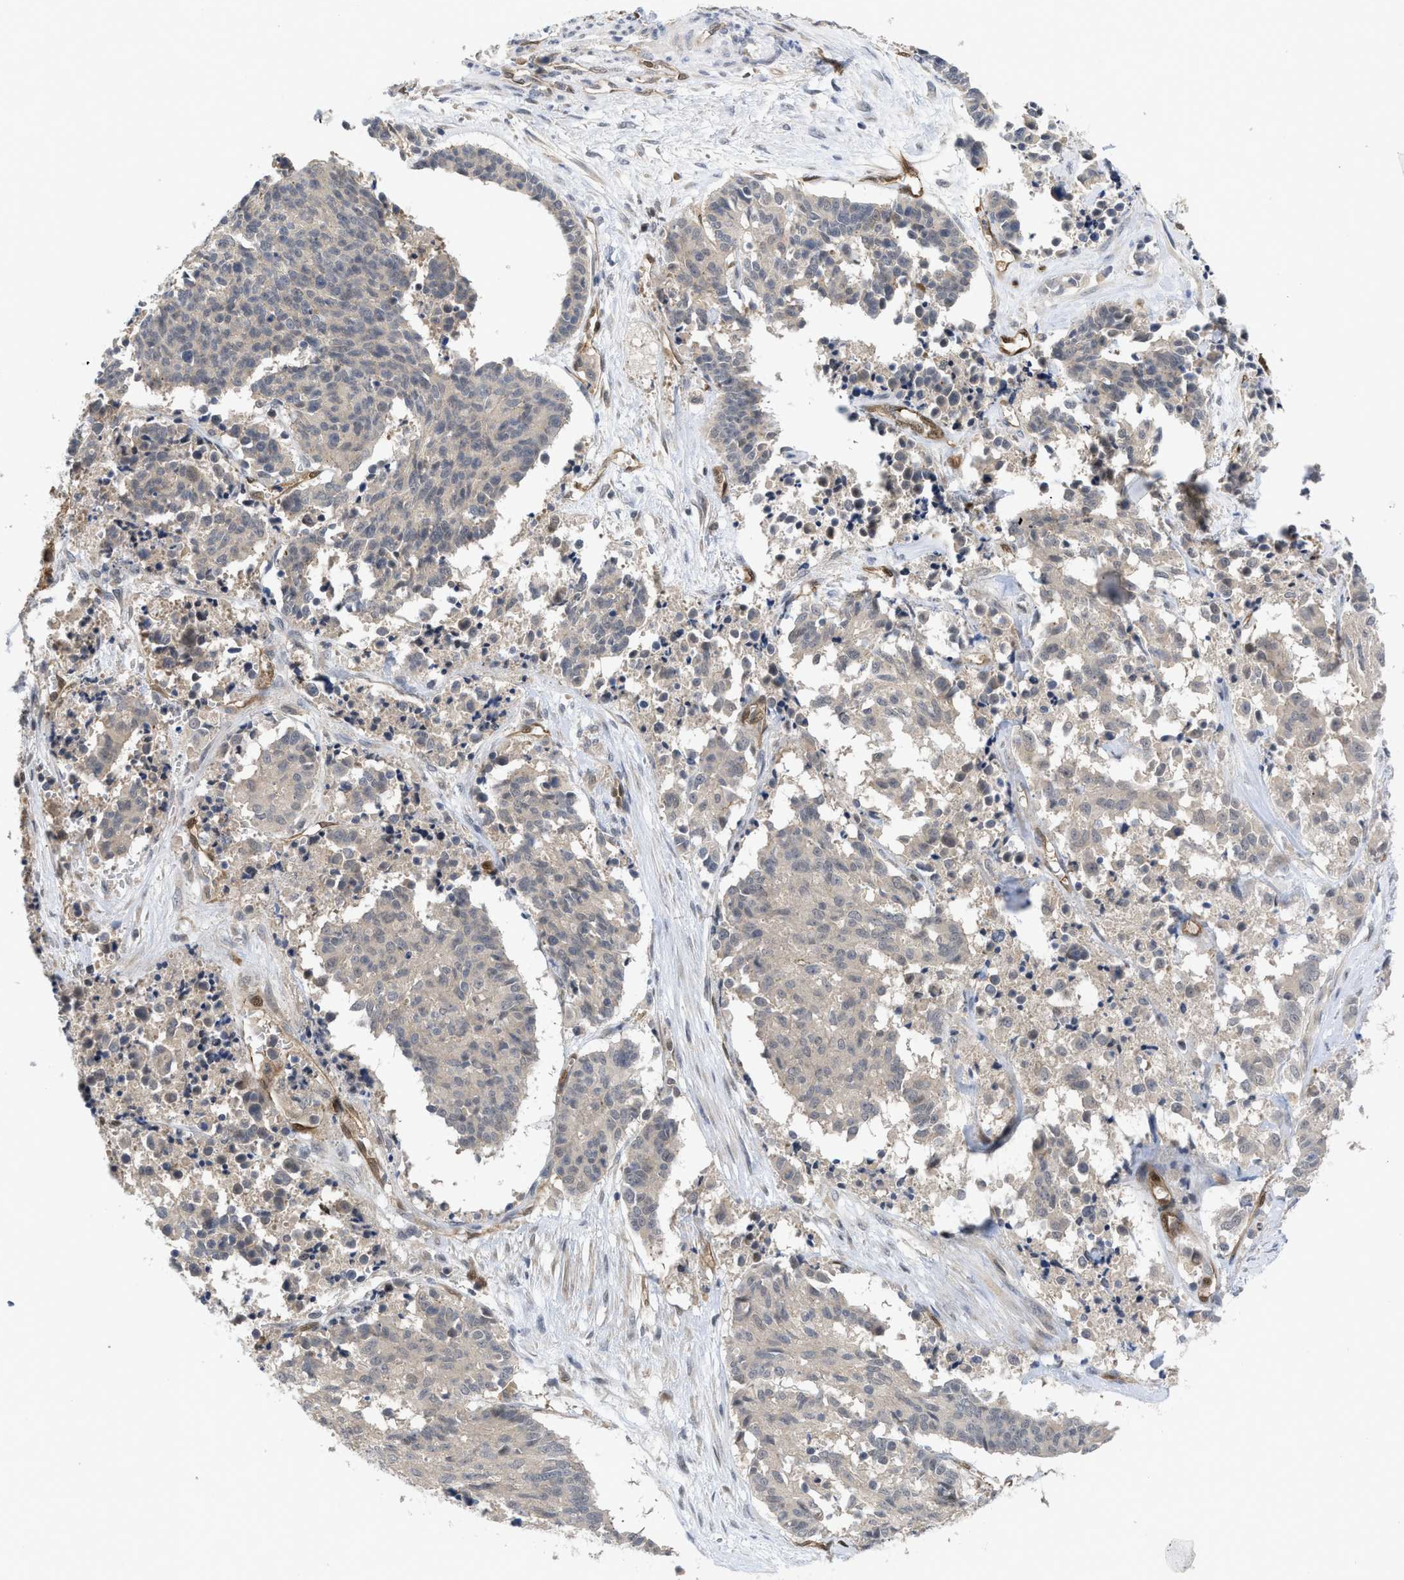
{"staining": {"intensity": "negative", "quantity": "none", "location": "none"}, "tissue": "cervical cancer", "cell_type": "Tumor cells", "image_type": "cancer", "snomed": [{"axis": "morphology", "description": "Squamous cell carcinoma, NOS"}, {"axis": "topography", "description": "Cervix"}], "caption": "Immunohistochemical staining of squamous cell carcinoma (cervical) exhibits no significant staining in tumor cells.", "gene": "LDAF1", "patient": {"sex": "female", "age": 35}}